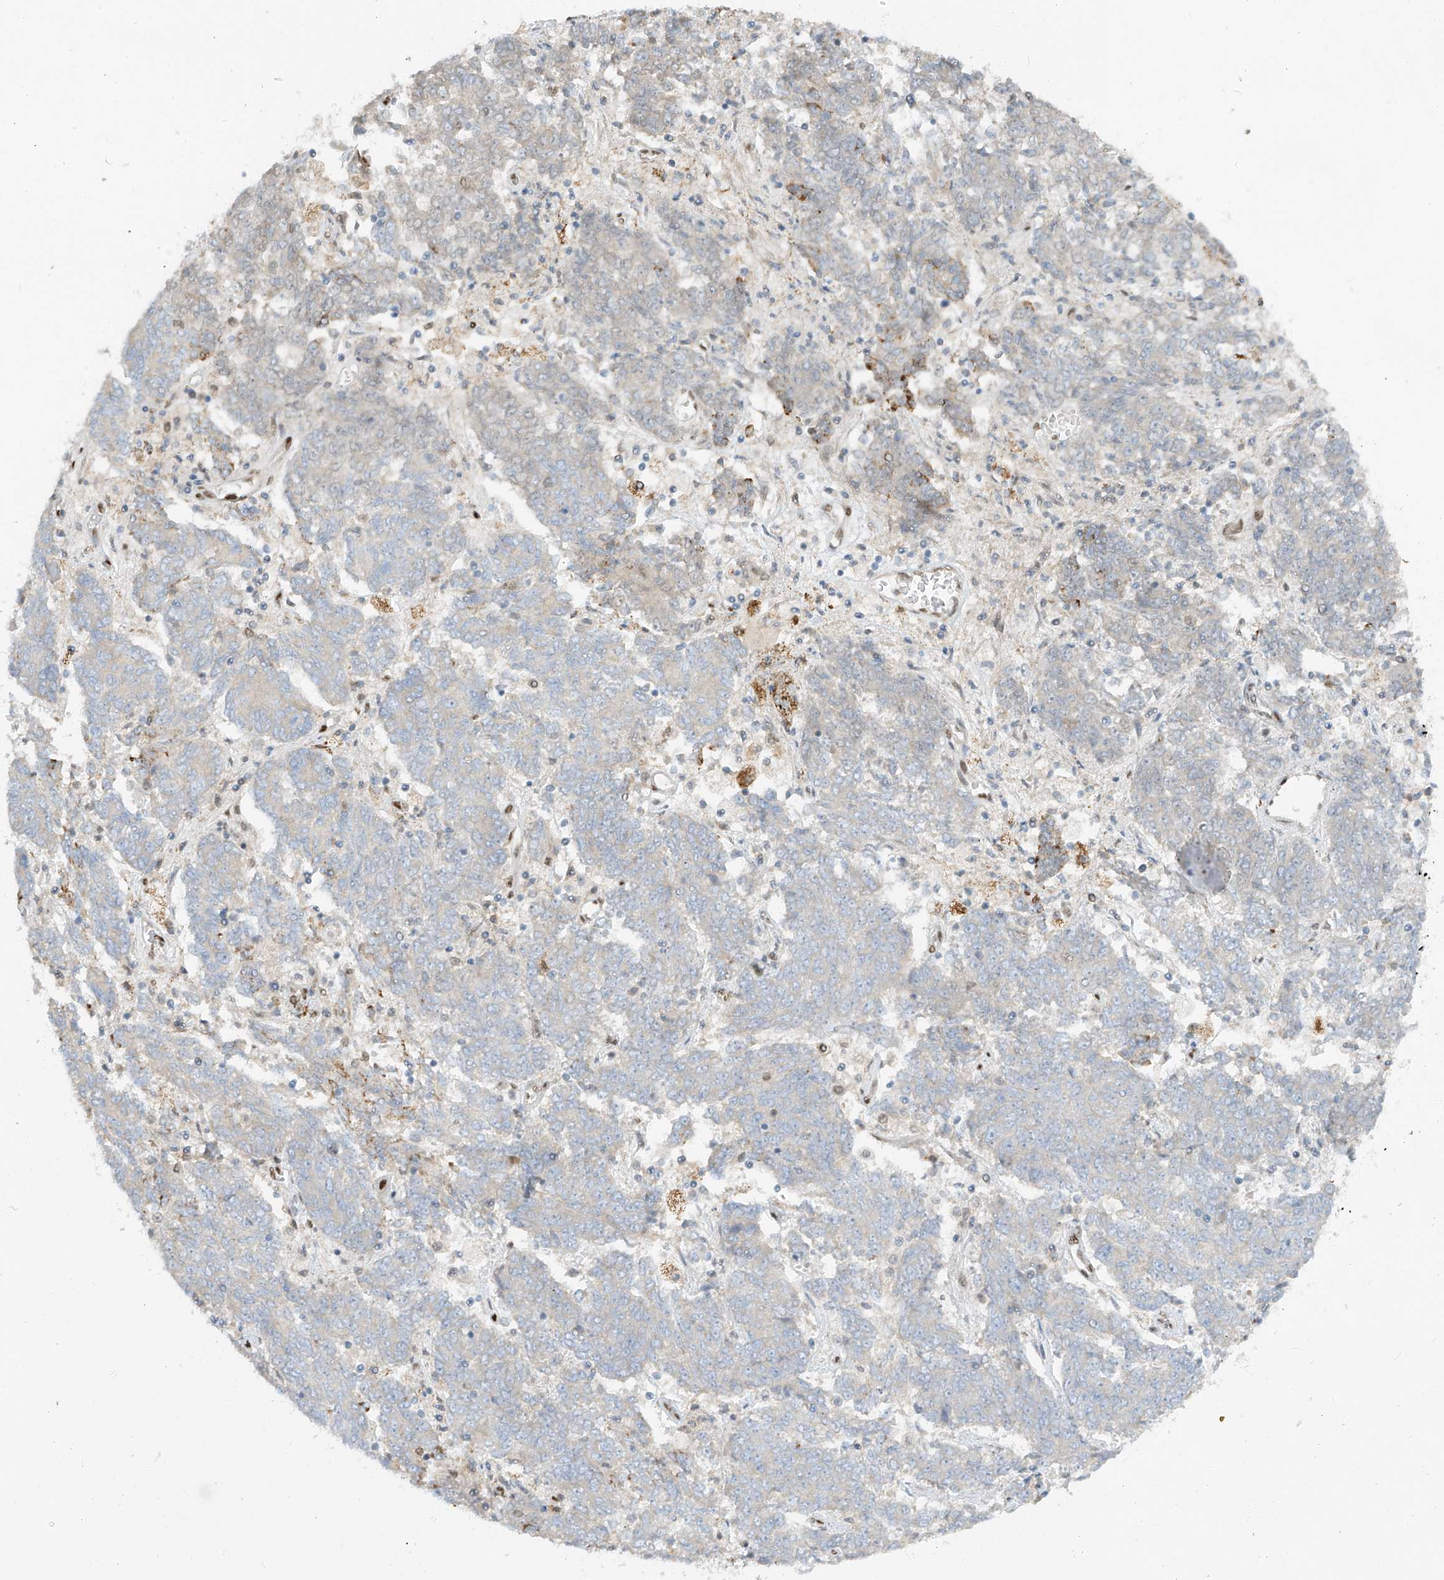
{"staining": {"intensity": "negative", "quantity": "none", "location": "none"}, "tissue": "endometrial cancer", "cell_type": "Tumor cells", "image_type": "cancer", "snomed": [{"axis": "morphology", "description": "Adenocarcinoma, NOS"}, {"axis": "topography", "description": "Endometrium"}], "caption": "The photomicrograph demonstrates no significant staining in tumor cells of adenocarcinoma (endometrial). (Brightfield microscopy of DAB (3,3'-diaminobenzidine) immunohistochemistry at high magnification).", "gene": "PM20D2", "patient": {"sex": "female", "age": 80}}